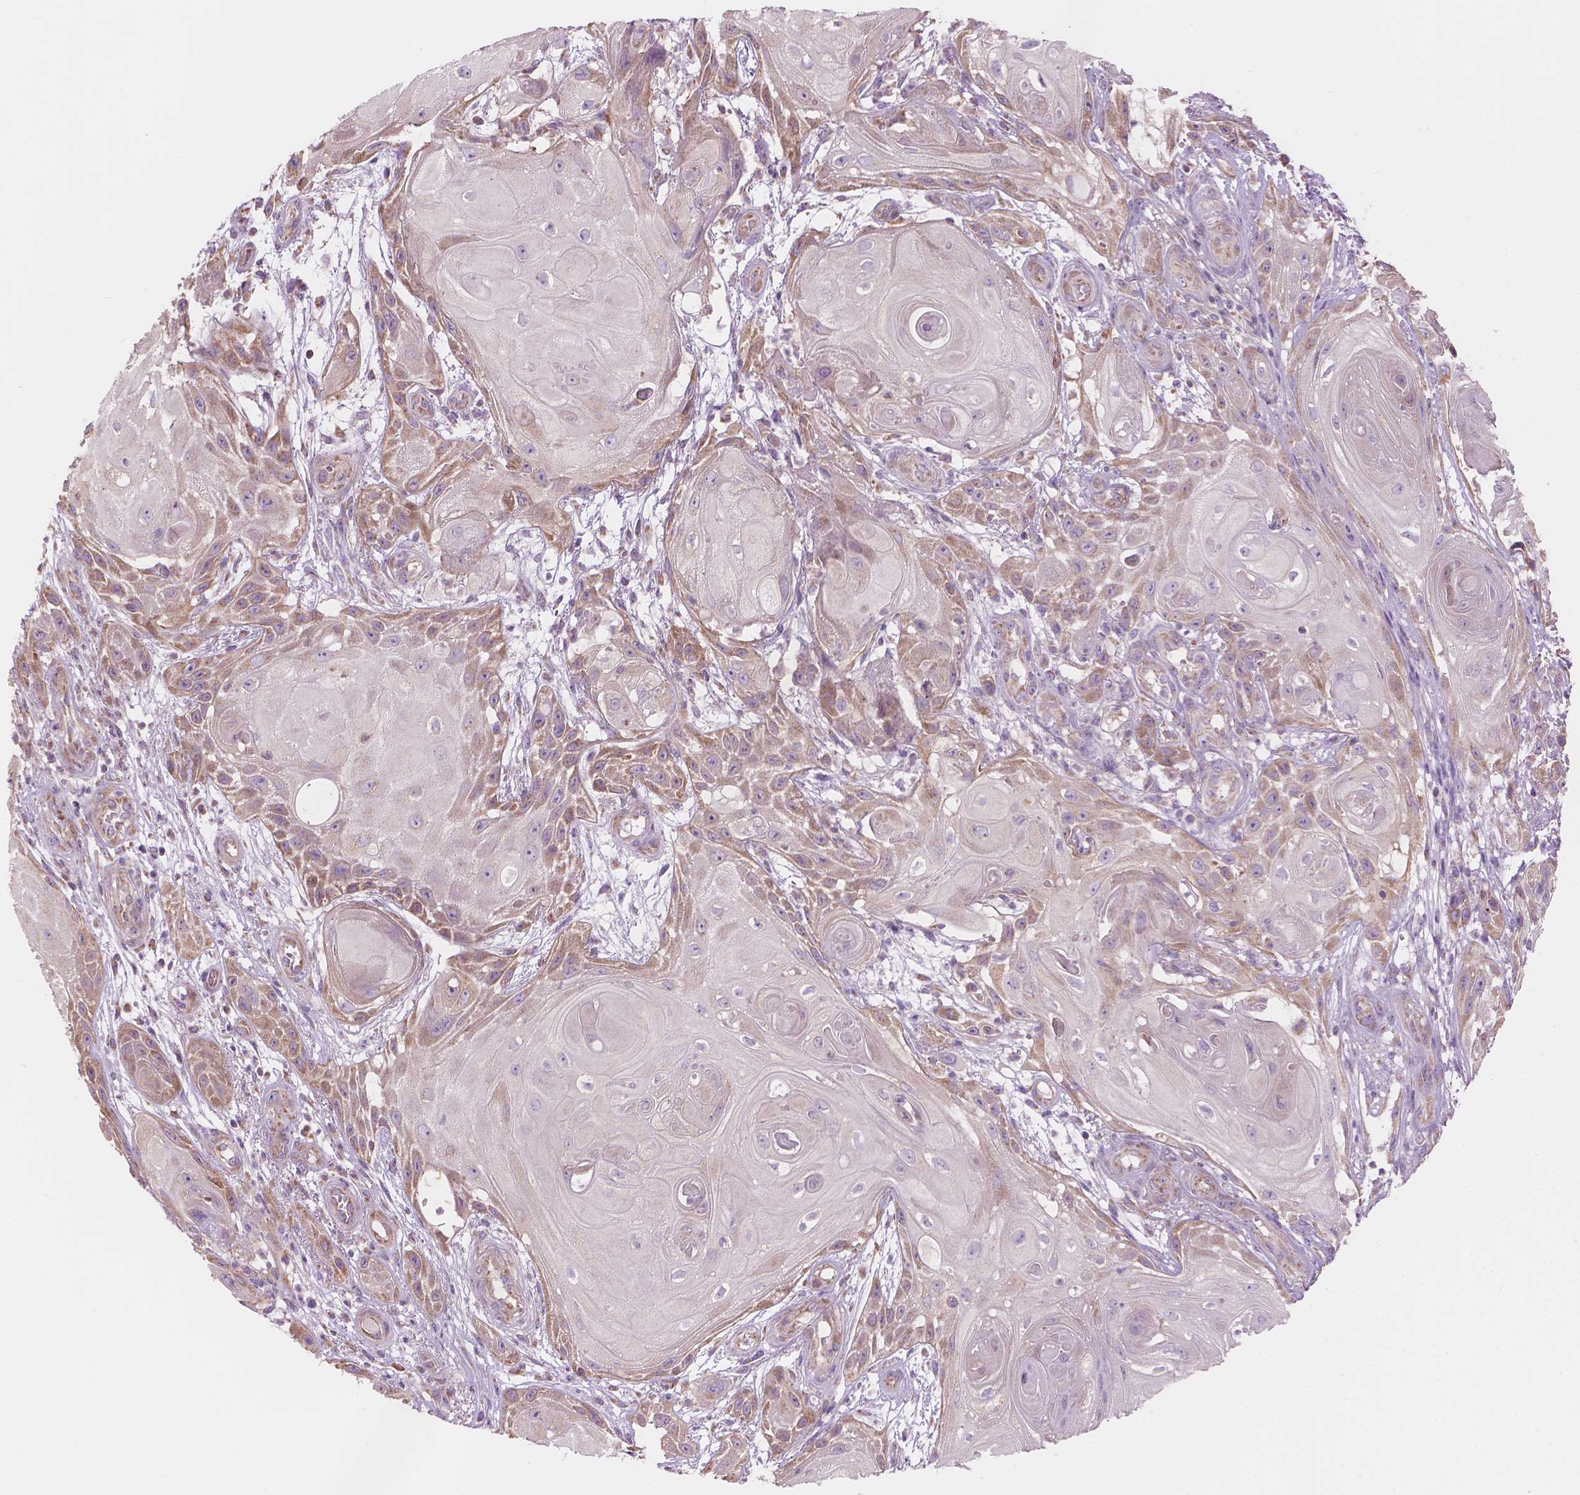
{"staining": {"intensity": "weak", "quantity": "25%-75%", "location": "cytoplasmic/membranous"}, "tissue": "skin cancer", "cell_type": "Tumor cells", "image_type": "cancer", "snomed": [{"axis": "morphology", "description": "Squamous cell carcinoma, NOS"}, {"axis": "topography", "description": "Skin"}], "caption": "This photomicrograph demonstrates immunohistochemistry (IHC) staining of squamous cell carcinoma (skin), with low weak cytoplasmic/membranous positivity in about 25%-75% of tumor cells.", "gene": "TTC29", "patient": {"sex": "male", "age": 62}}